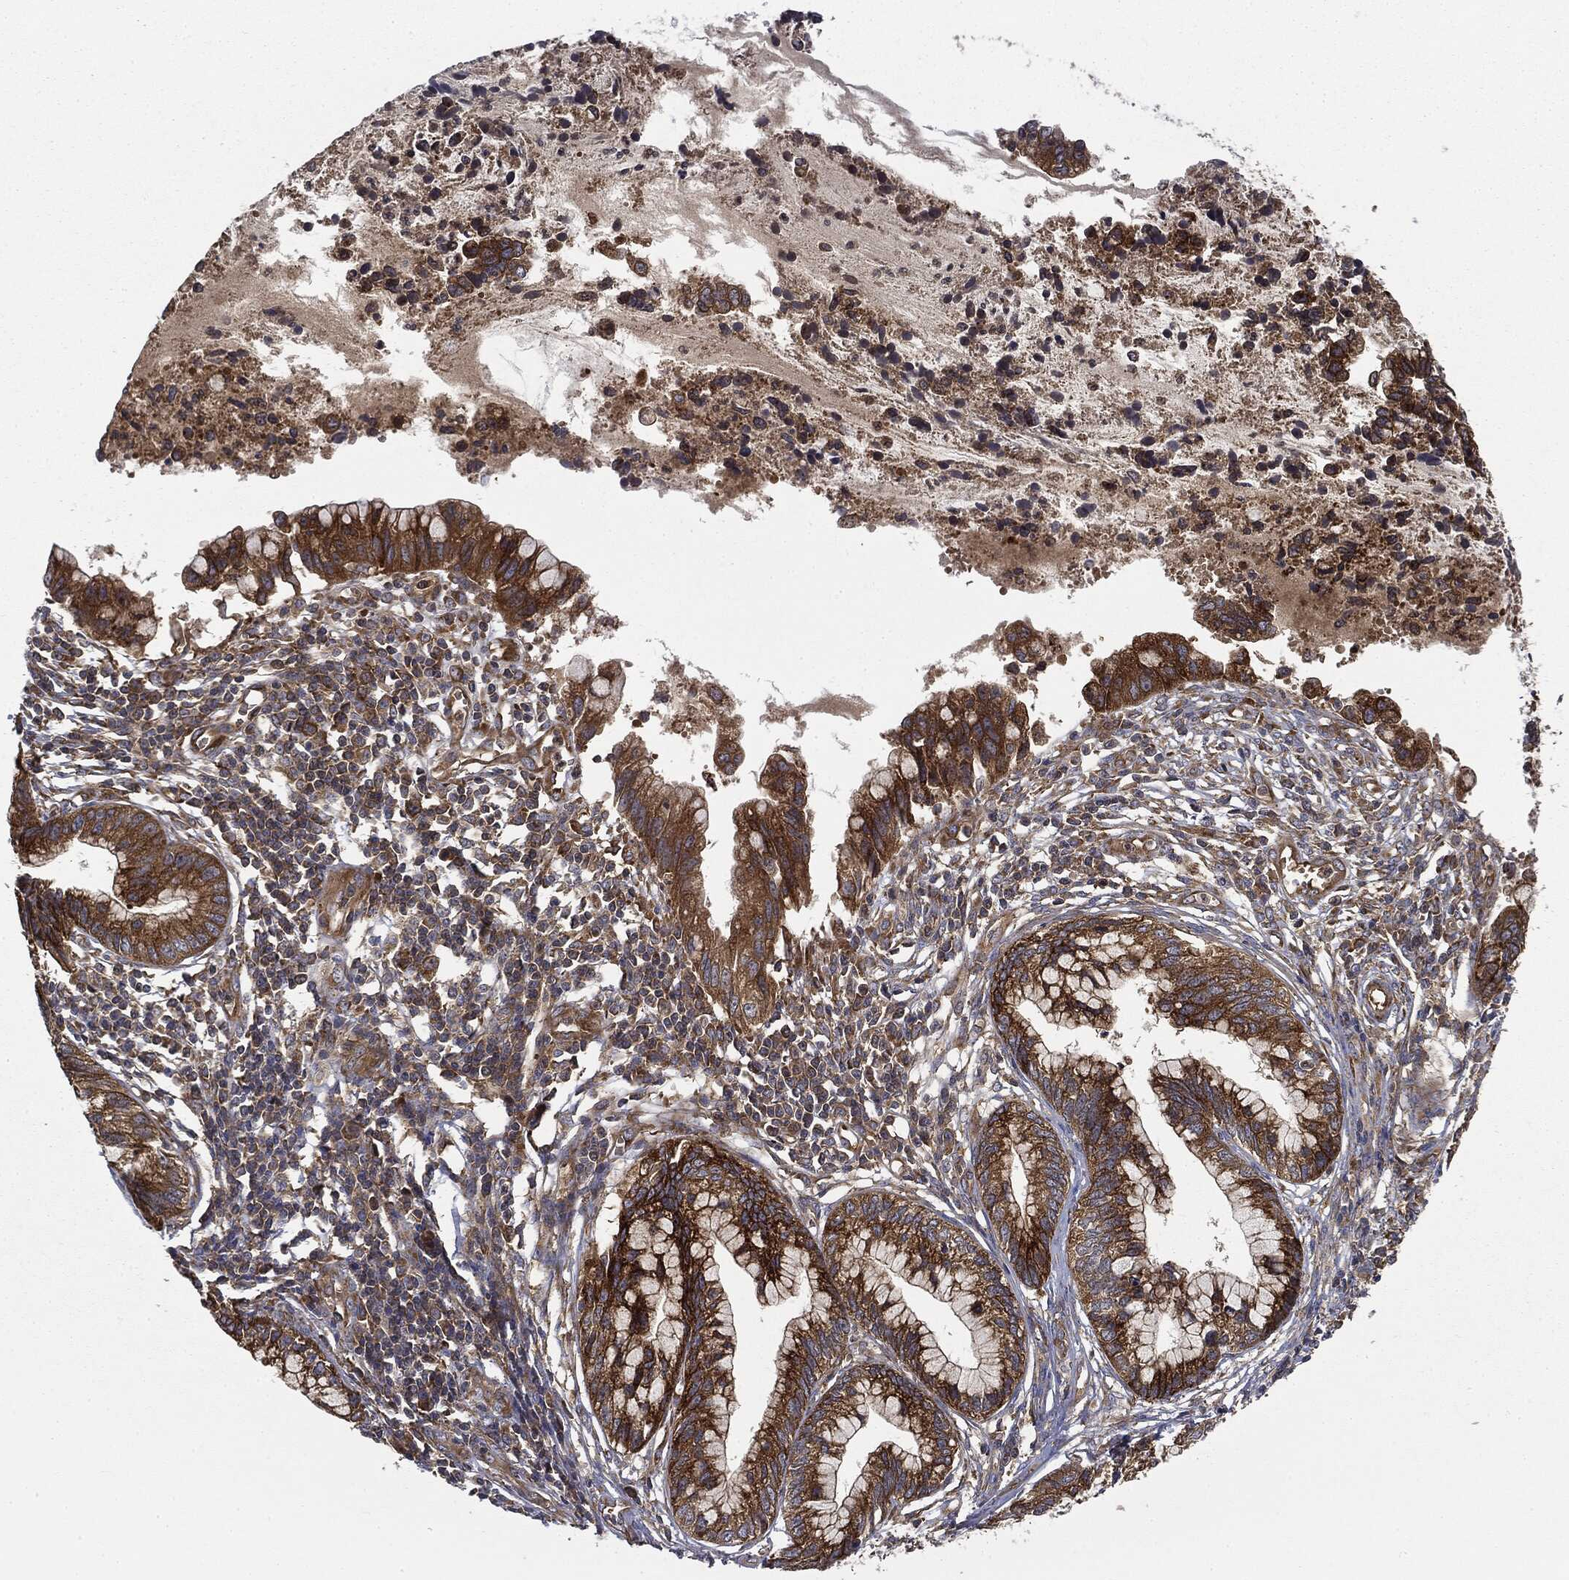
{"staining": {"intensity": "strong", "quantity": ">75%", "location": "cytoplasmic/membranous"}, "tissue": "cervical cancer", "cell_type": "Tumor cells", "image_type": "cancer", "snomed": [{"axis": "morphology", "description": "Adenocarcinoma, NOS"}, {"axis": "topography", "description": "Cervix"}], "caption": "Cervical adenocarcinoma stained with IHC demonstrates strong cytoplasmic/membranous staining in about >75% of tumor cells.", "gene": "EIF2AK2", "patient": {"sex": "female", "age": 44}}